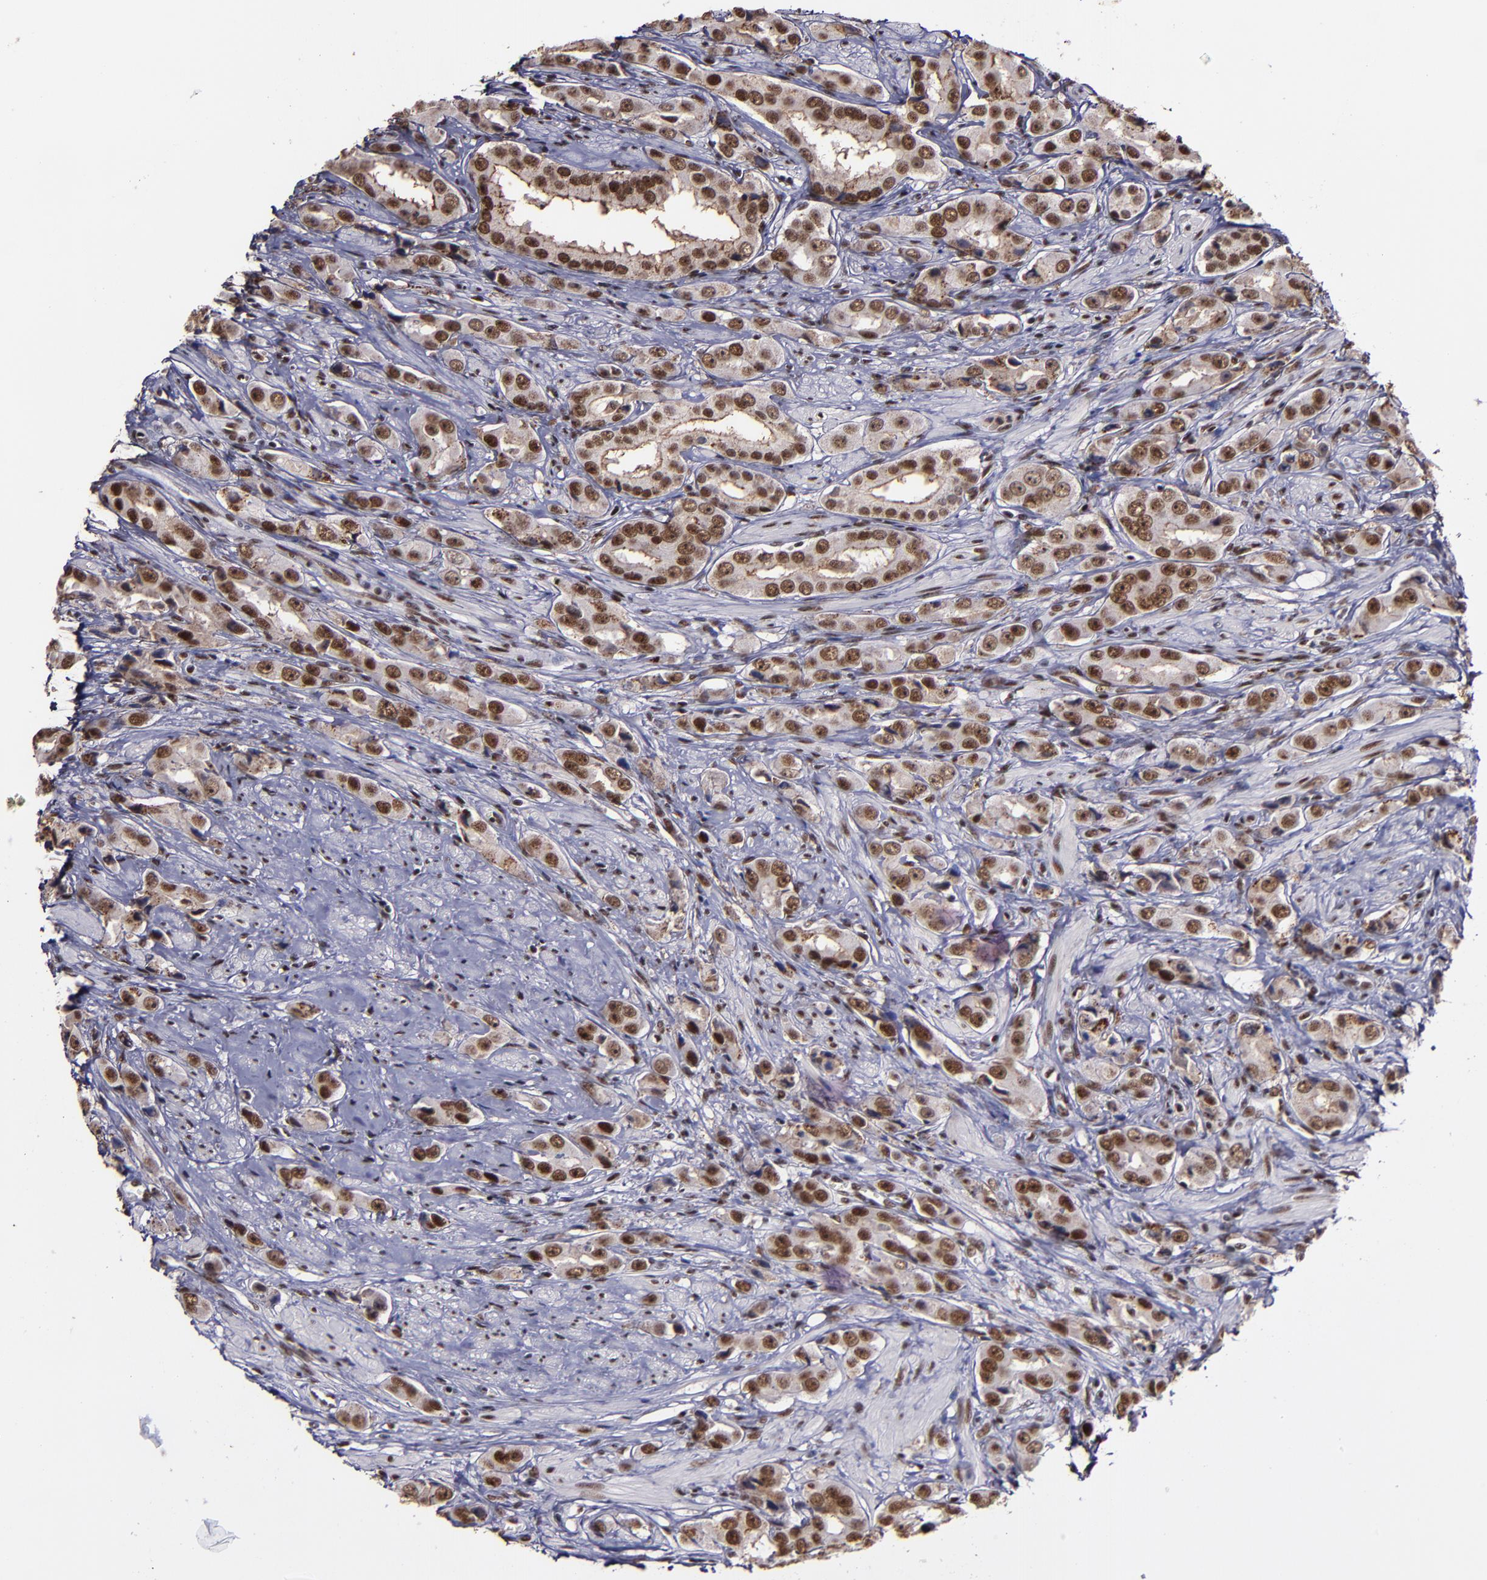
{"staining": {"intensity": "moderate", "quantity": ">75%", "location": "cytoplasmic/membranous,nuclear"}, "tissue": "prostate cancer", "cell_type": "Tumor cells", "image_type": "cancer", "snomed": [{"axis": "morphology", "description": "Adenocarcinoma, Medium grade"}, {"axis": "topography", "description": "Prostate"}], "caption": "A histopathology image showing moderate cytoplasmic/membranous and nuclear expression in approximately >75% of tumor cells in prostate medium-grade adenocarcinoma, as visualized by brown immunohistochemical staining.", "gene": "PPP4R3A", "patient": {"sex": "male", "age": 53}}